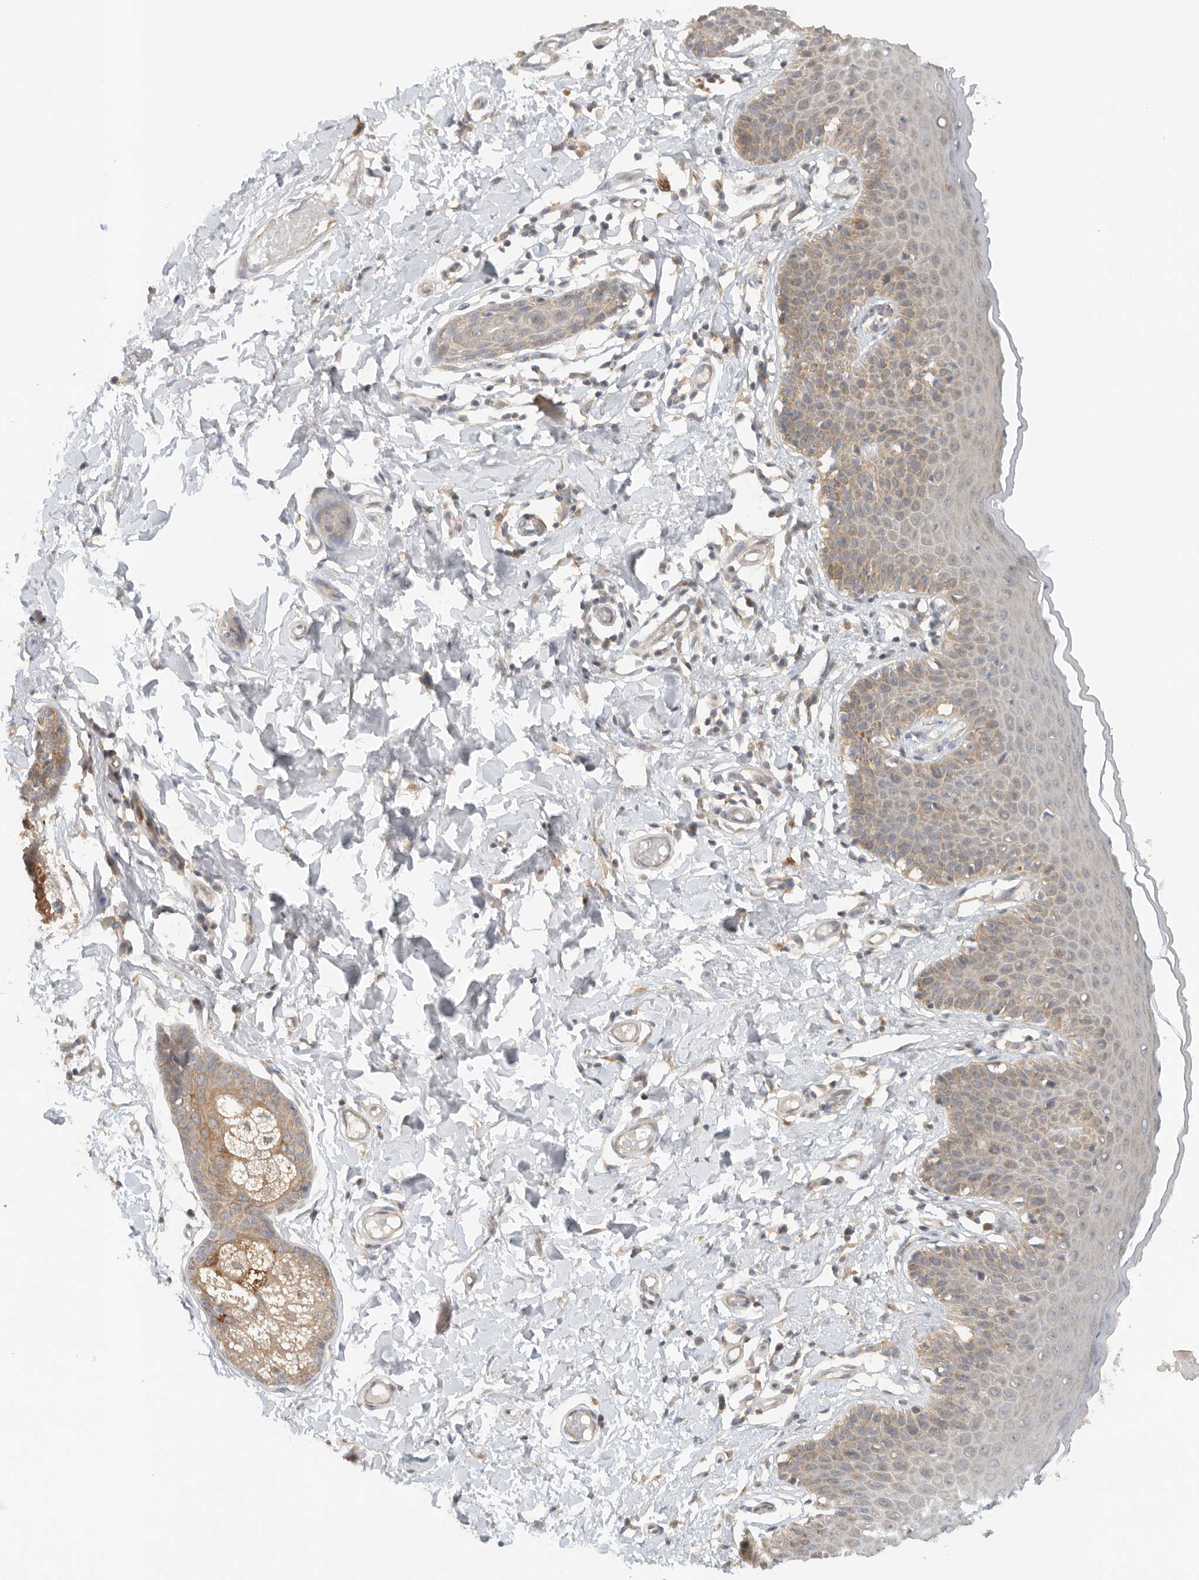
{"staining": {"intensity": "moderate", "quantity": "25%-75%", "location": "cytoplasmic/membranous"}, "tissue": "skin", "cell_type": "Epidermal cells", "image_type": "normal", "snomed": [{"axis": "morphology", "description": "Normal tissue, NOS"}, {"axis": "topography", "description": "Vulva"}], "caption": "The histopathology image reveals staining of benign skin, revealing moderate cytoplasmic/membranous protein positivity (brown color) within epidermal cells. The staining was performed using DAB to visualize the protein expression in brown, while the nuclei were stained in blue with hematoxylin (Magnification: 20x).", "gene": "PUM1", "patient": {"sex": "female", "age": 66}}